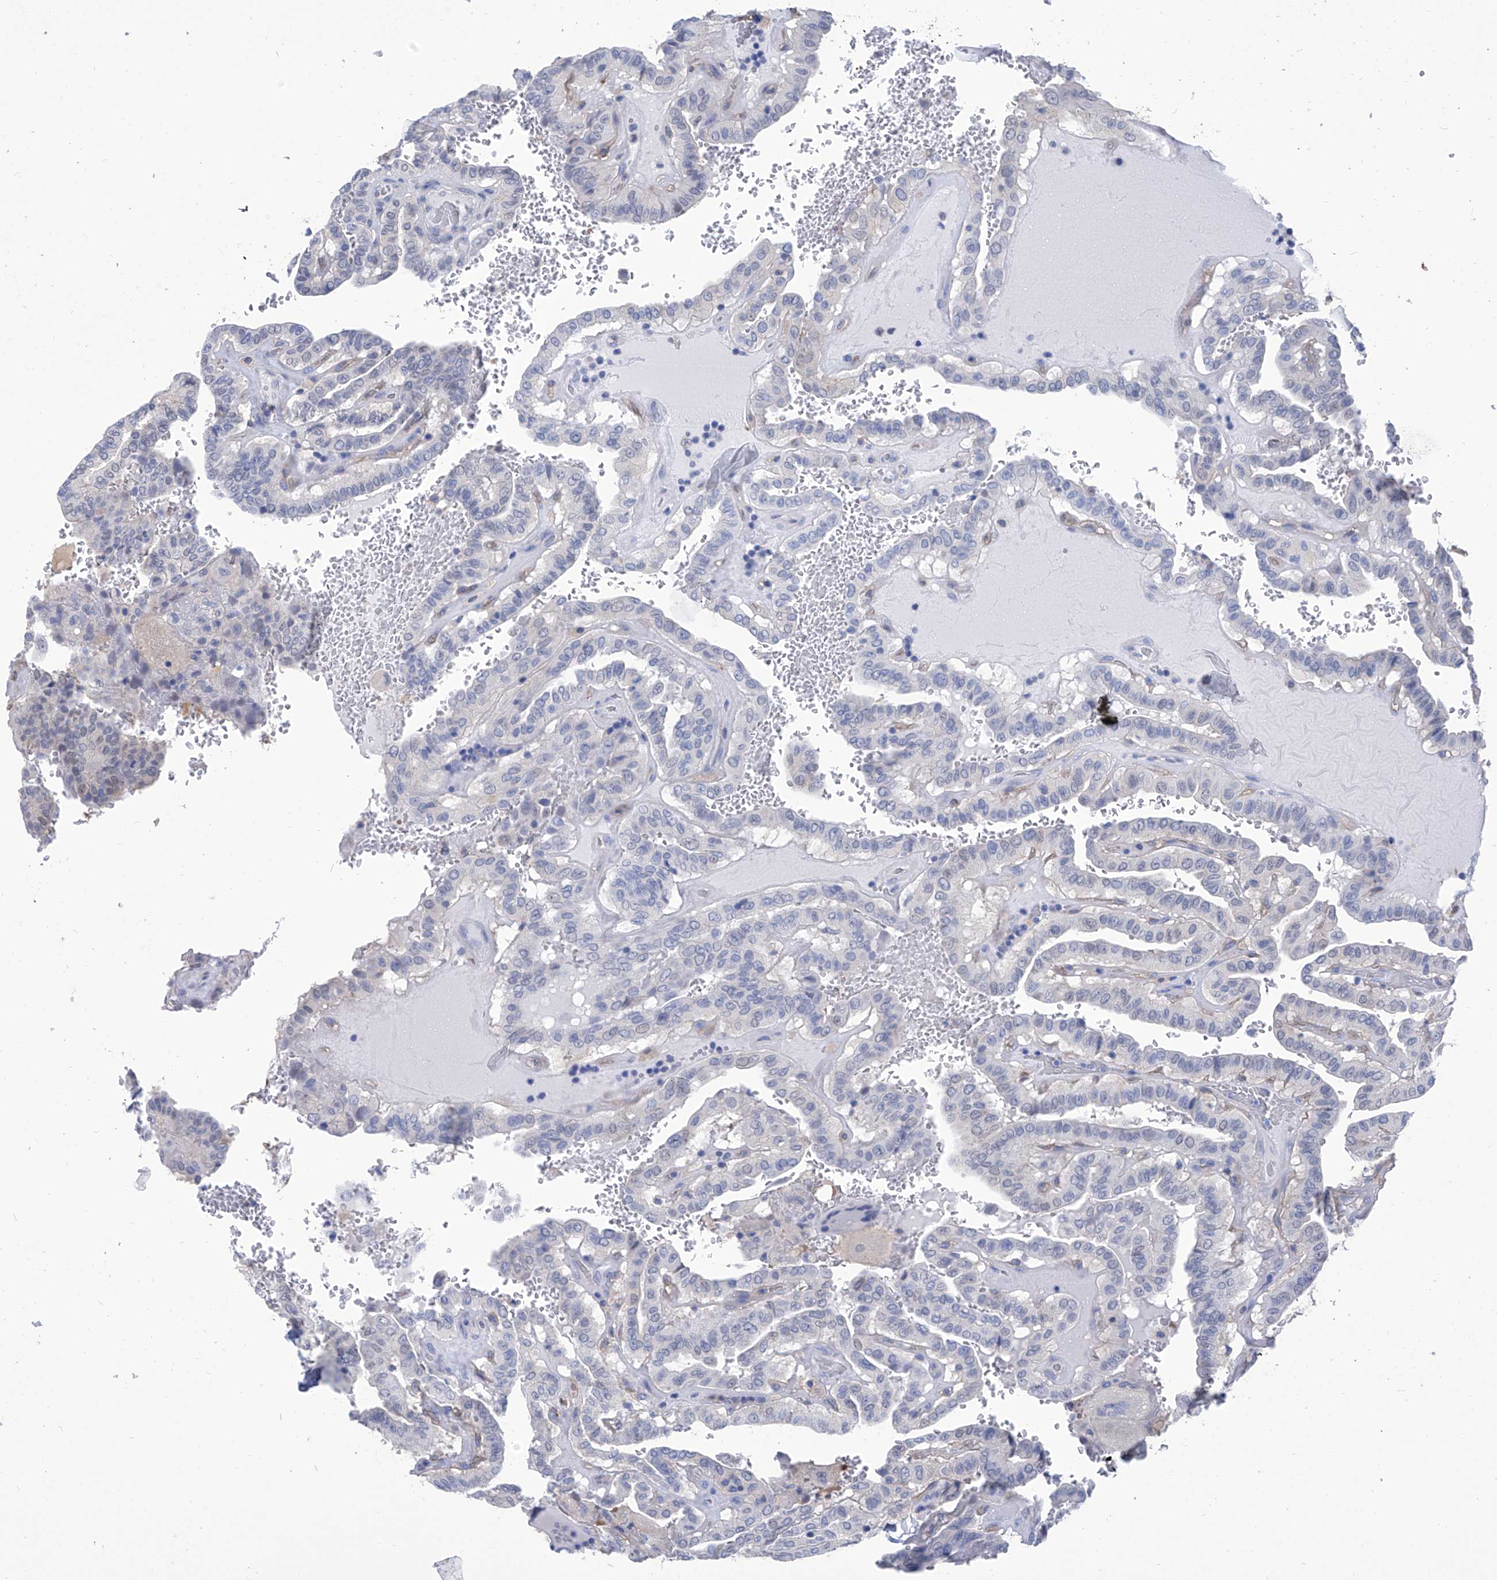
{"staining": {"intensity": "negative", "quantity": "none", "location": "none"}, "tissue": "thyroid cancer", "cell_type": "Tumor cells", "image_type": "cancer", "snomed": [{"axis": "morphology", "description": "Papillary adenocarcinoma, NOS"}, {"axis": "topography", "description": "Thyroid gland"}], "caption": "Micrograph shows no protein positivity in tumor cells of papillary adenocarcinoma (thyroid) tissue. (DAB (3,3'-diaminobenzidine) immunohistochemistry (IHC), high magnification).", "gene": "SMS", "patient": {"sex": "male", "age": 77}}